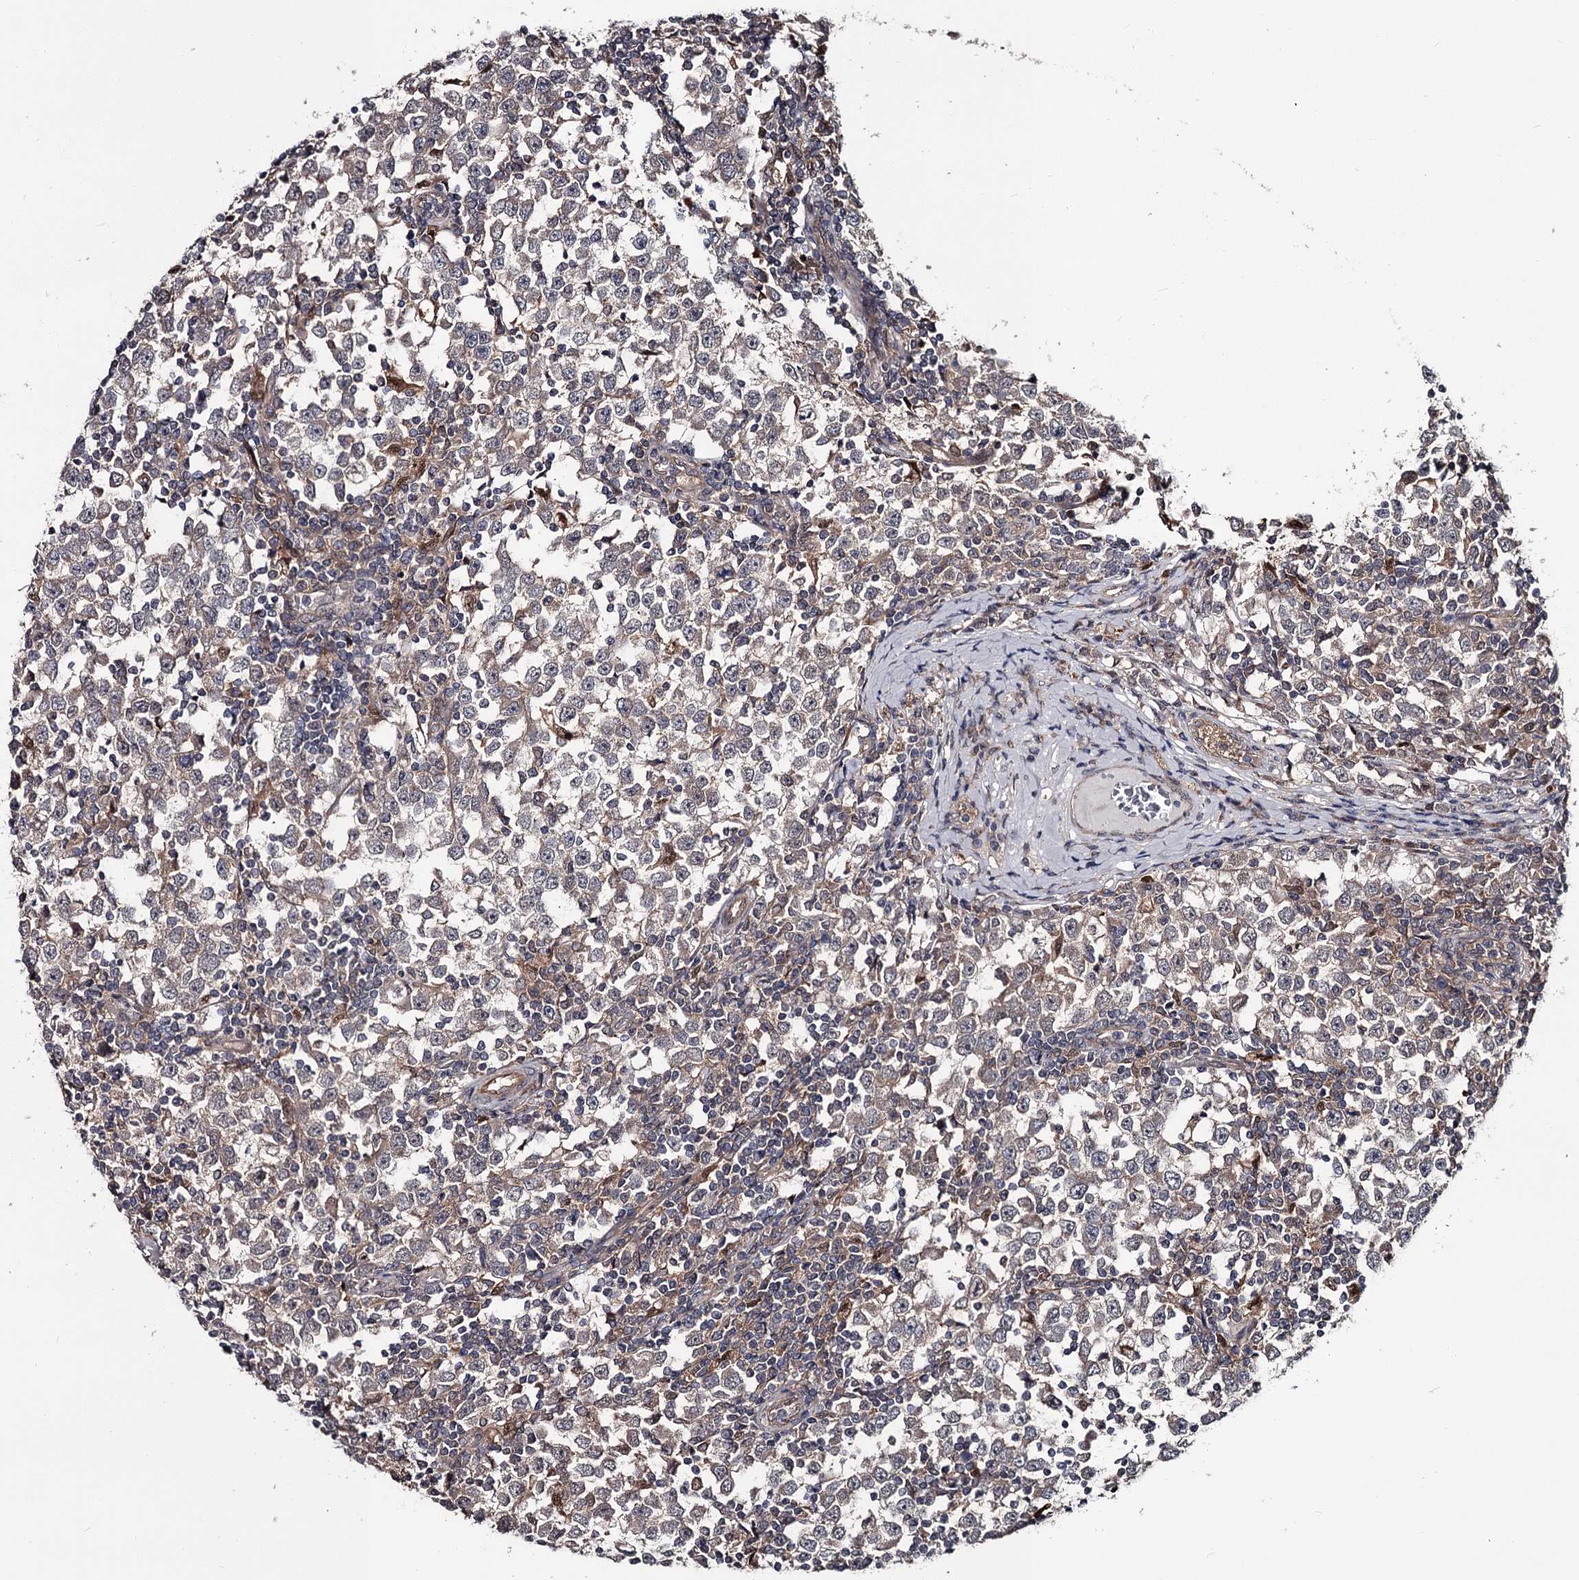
{"staining": {"intensity": "weak", "quantity": "<25%", "location": "cytoplasmic/membranous"}, "tissue": "testis cancer", "cell_type": "Tumor cells", "image_type": "cancer", "snomed": [{"axis": "morphology", "description": "Seminoma, NOS"}, {"axis": "topography", "description": "Testis"}], "caption": "High magnification brightfield microscopy of testis seminoma stained with DAB (3,3'-diaminobenzidine) (brown) and counterstained with hematoxylin (blue): tumor cells show no significant positivity.", "gene": "DAO", "patient": {"sex": "male", "age": 65}}